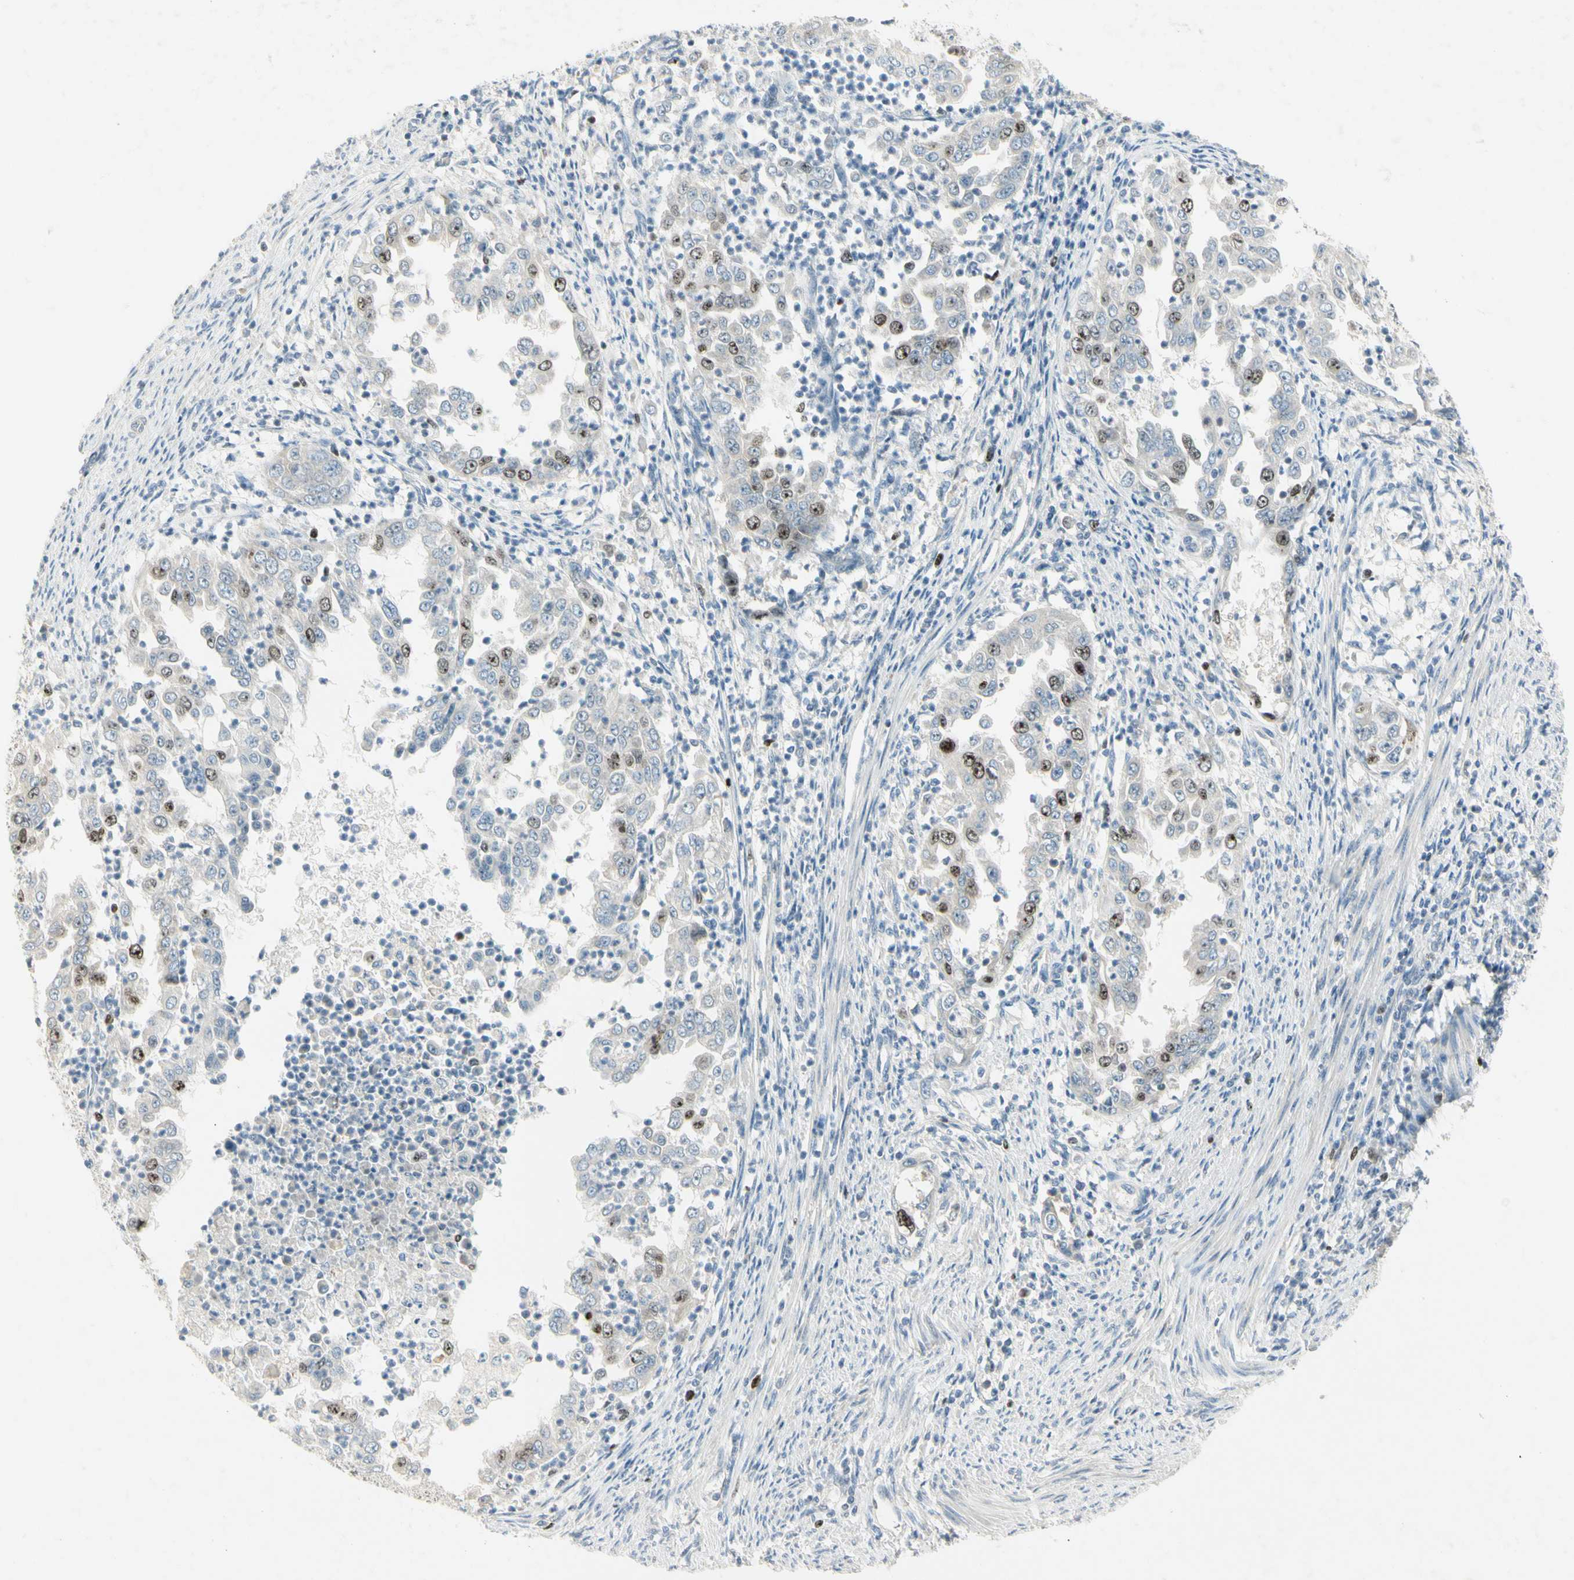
{"staining": {"intensity": "strong", "quantity": "<25%", "location": "nuclear"}, "tissue": "endometrial cancer", "cell_type": "Tumor cells", "image_type": "cancer", "snomed": [{"axis": "morphology", "description": "Adenocarcinoma, NOS"}, {"axis": "topography", "description": "Endometrium"}], "caption": "Protein staining displays strong nuclear positivity in about <25% of tumor cells in endometrial adenocarcinoma.", "gene": "PITX1", "patient": {"sex": "female", "age": 85}}